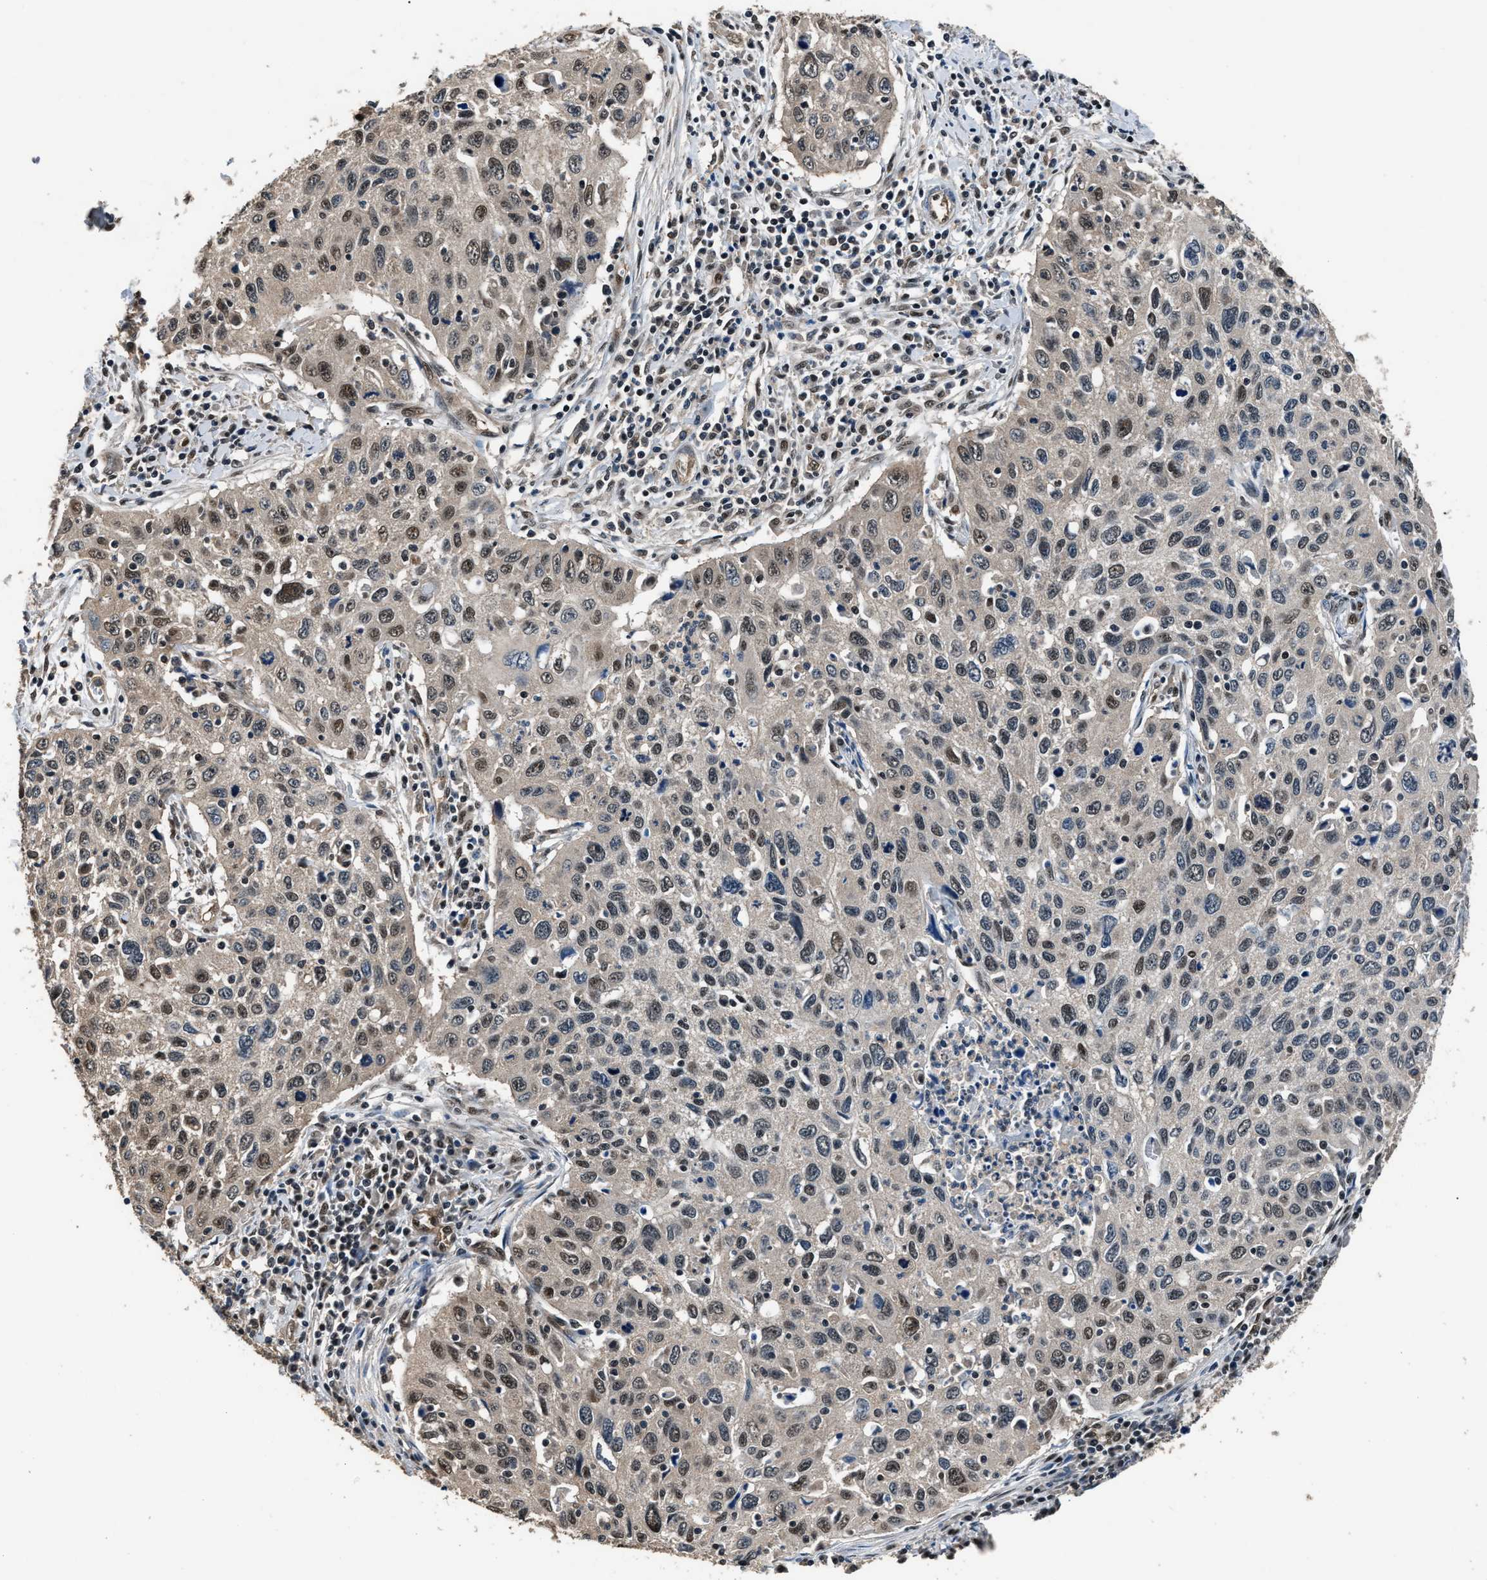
{"staining": {"intensity": "moderate", "quantity": "<25%", "location": "nuclear"}, "tissue": "cervical cancer", "cell_type": "Tumor cells", "image_type": "cancer", "snomed": [{"axis": "morphology", "description": "Squamous cell carcinoma, NOS"}, {"axis": "topography", "description": "Cervix"}], "caption": "IHC of human cervical squamous cell carcinoma exhibits low levels of moderate nuclear staining in approximately <25% of tumor cells.", "gene": "DFFA", "patient": {"sex": "female", "age": 53}}